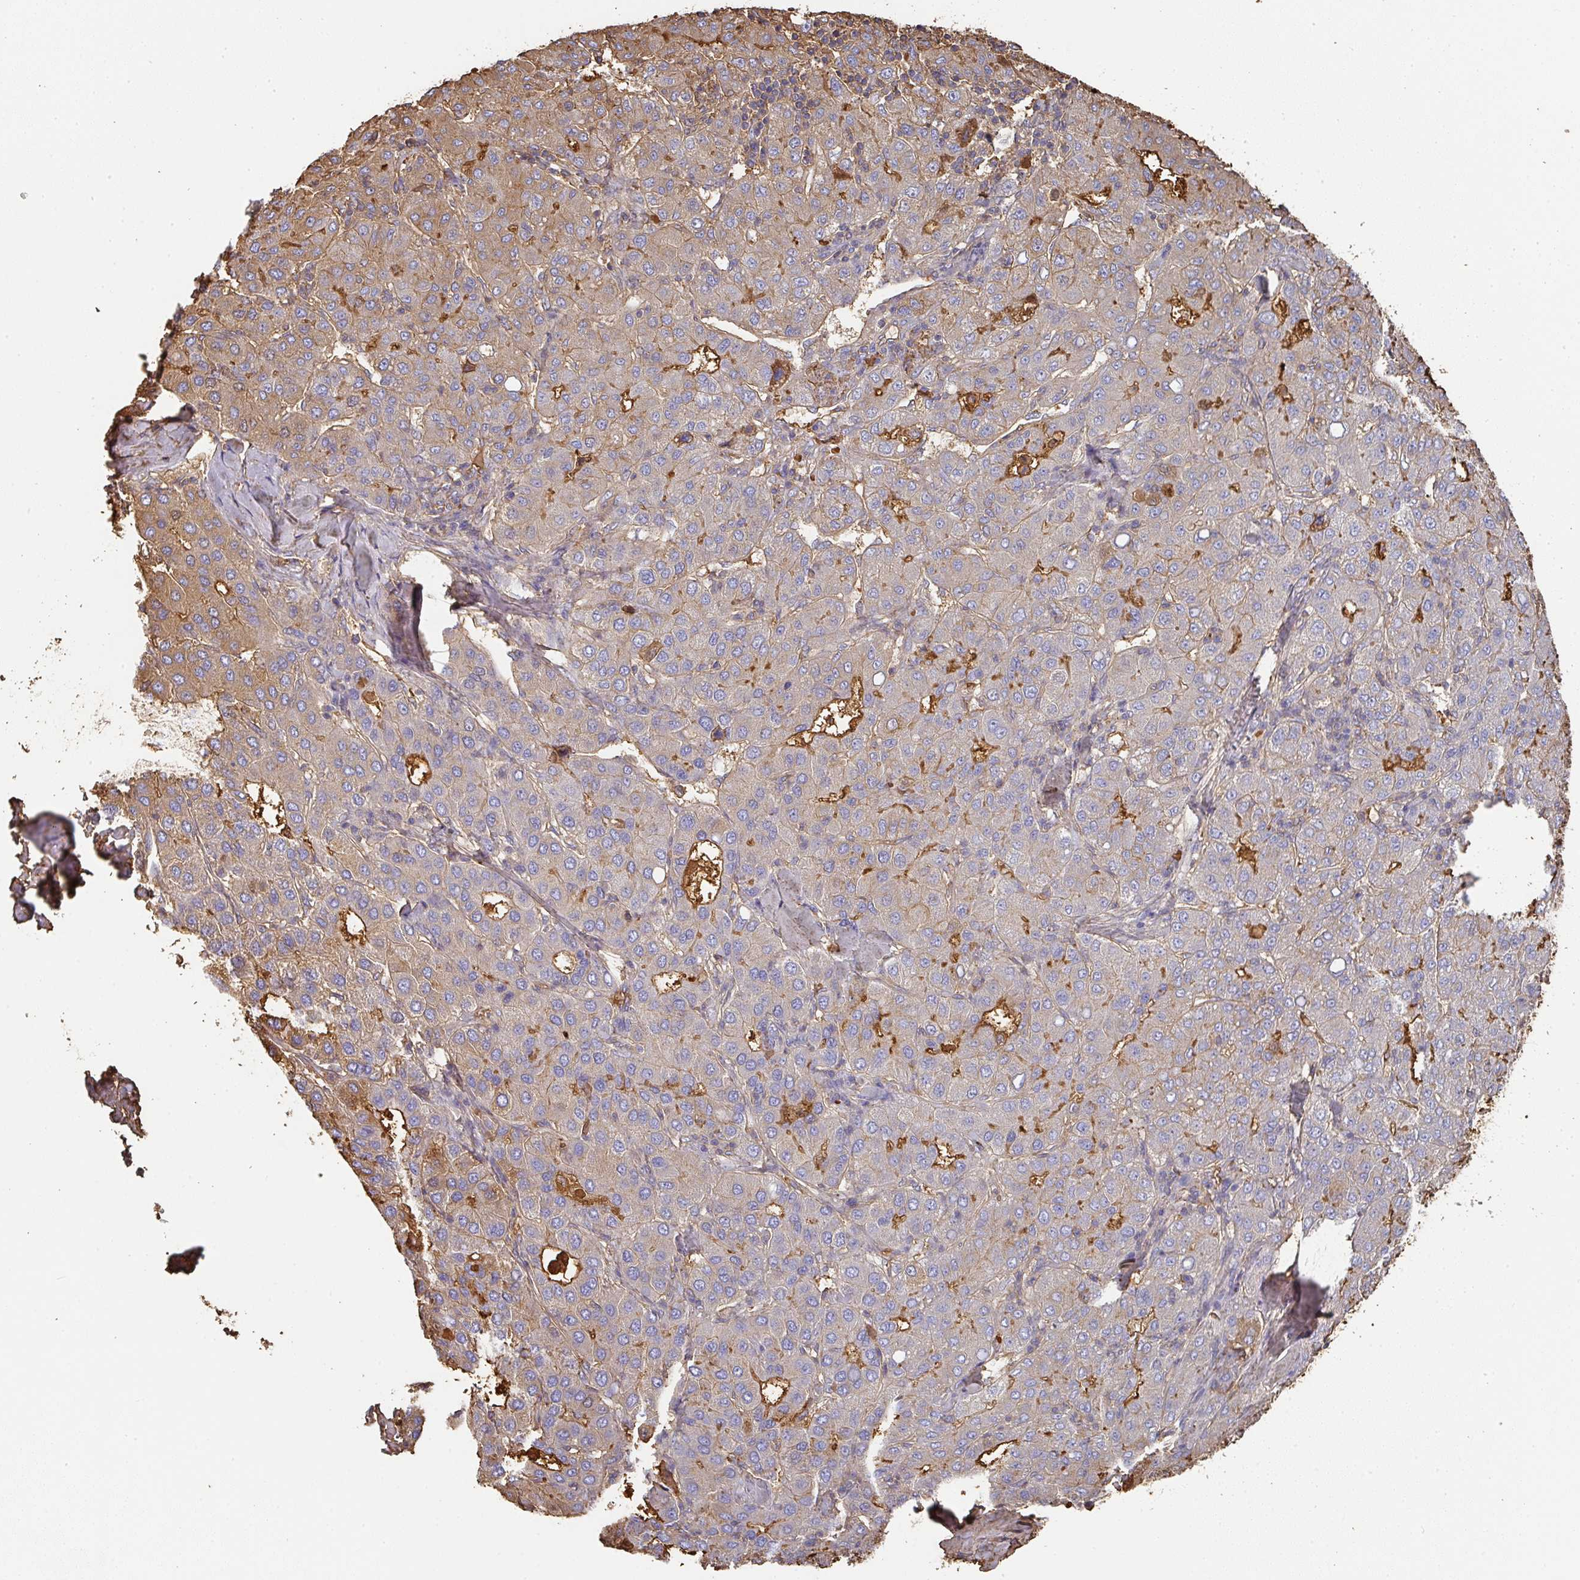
{"staining": {"intensity": "weak", "quantity": "25%-75%", "location": "cytoplasmic/membranous"}, "tissue": "liver cancer", "cell_type": "Tumor cells", "image_type": "cancer", "snomed": [{"axis": "morphology", "description": "Carcinoma, Hepatocellular, NOS"}, {"axis": "topography", "description": "Liver"}], "caption": "Brown immunohistochemical staining in hepatocellular carcinoma (liver) displays weak cytoplasmic/membranous expression in approximately 25%-75% of tumor cells.", "gene": "ALB", "patient": {"sex": "male", "age": 65}}